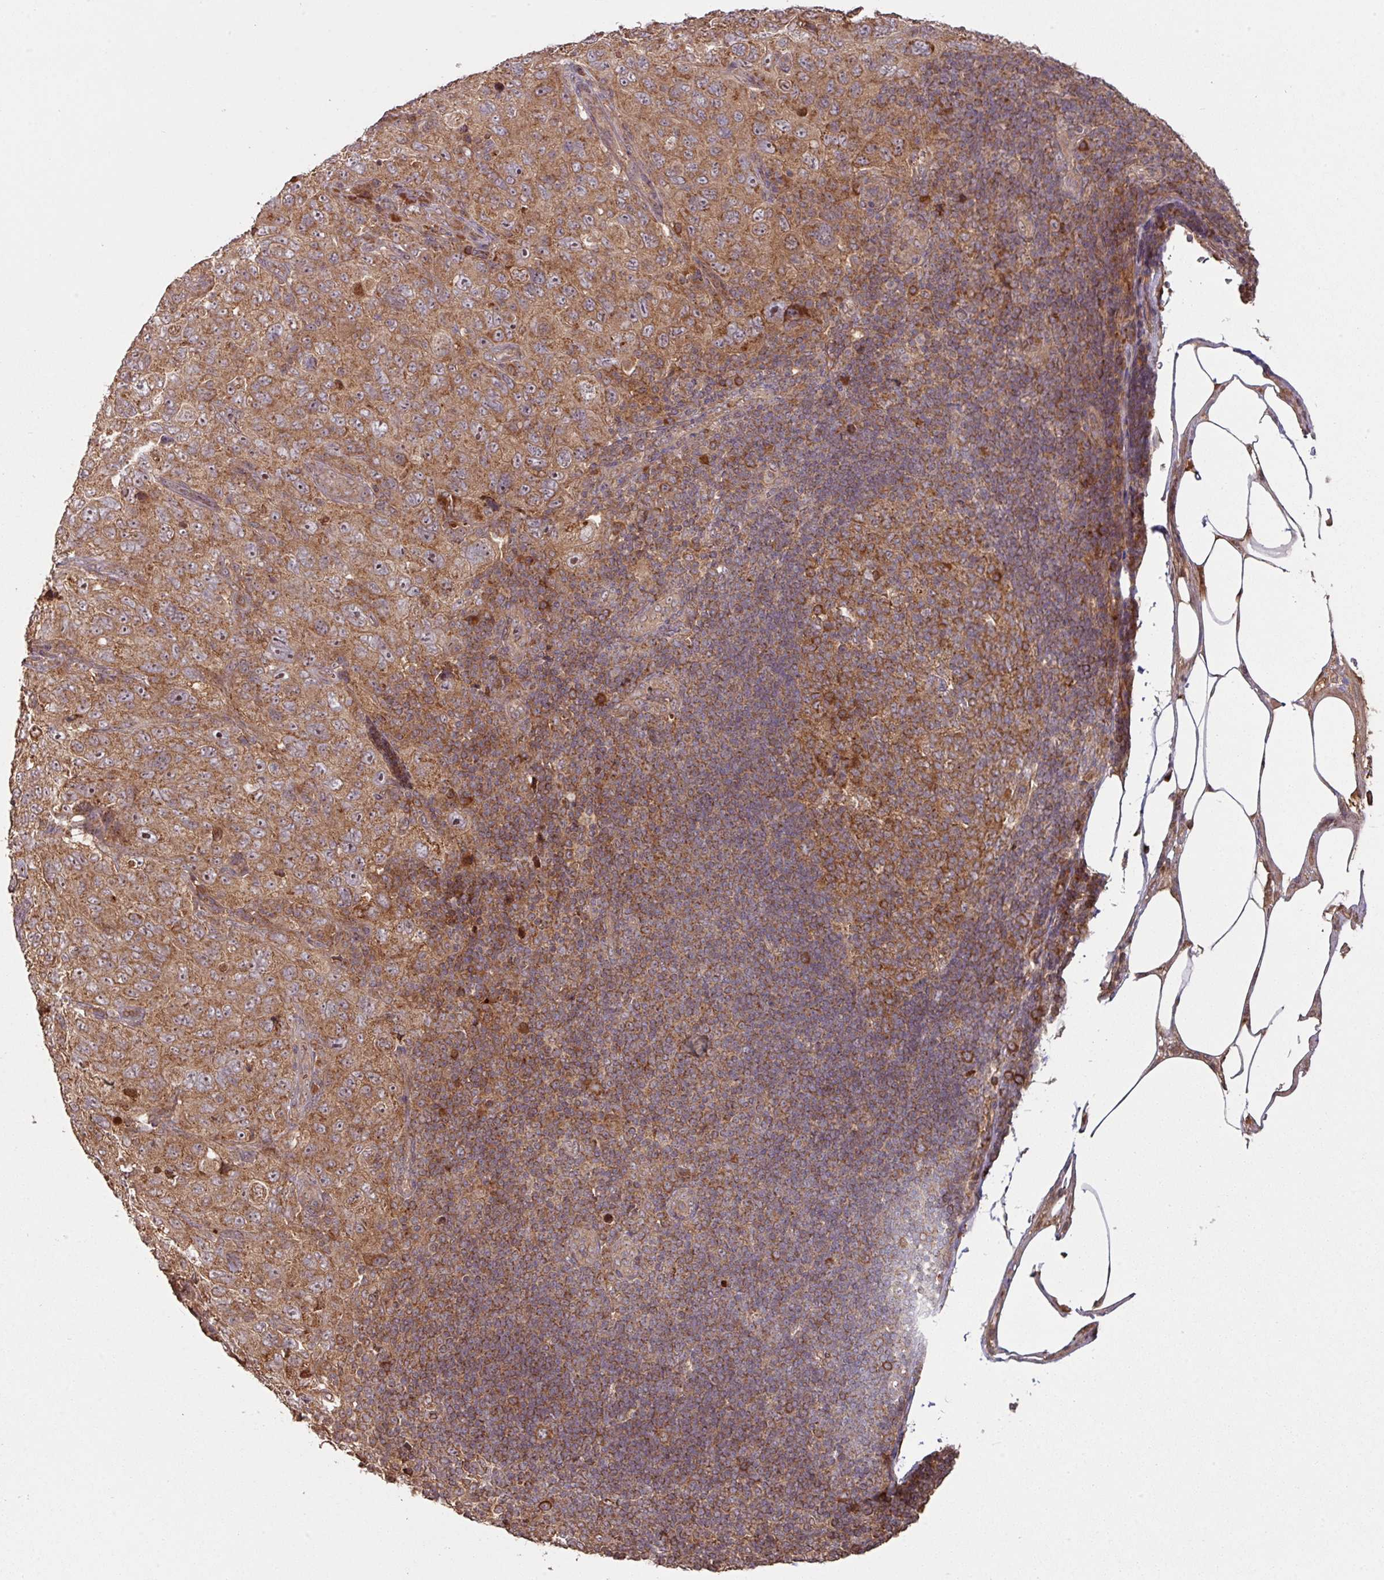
{"staining": {"intensity": "moderate", "quantity": ">75%", "location": "cytoplasmic/membranous,nuclear"}, "tissue": "pancreatic cancer", "cell_type": "Tumor cells", "image_type": "cancer", "snomed": [{"axis": "morphology", "description": "Adenocarcinoma, NOS"}, {"axis": "topography", "description": "Pancreas"}], "caption": "Immunohistochemistry (DAB) staining of human adenocarcinoma (pancreatic) exhibits moderate cytoplasmic/membranous and nuclear protein staining in about >75% of tumor cells. Nuclei are stained in blue.", "gene": "MRRF", "patient": {"sex": "male", "age": 68}}